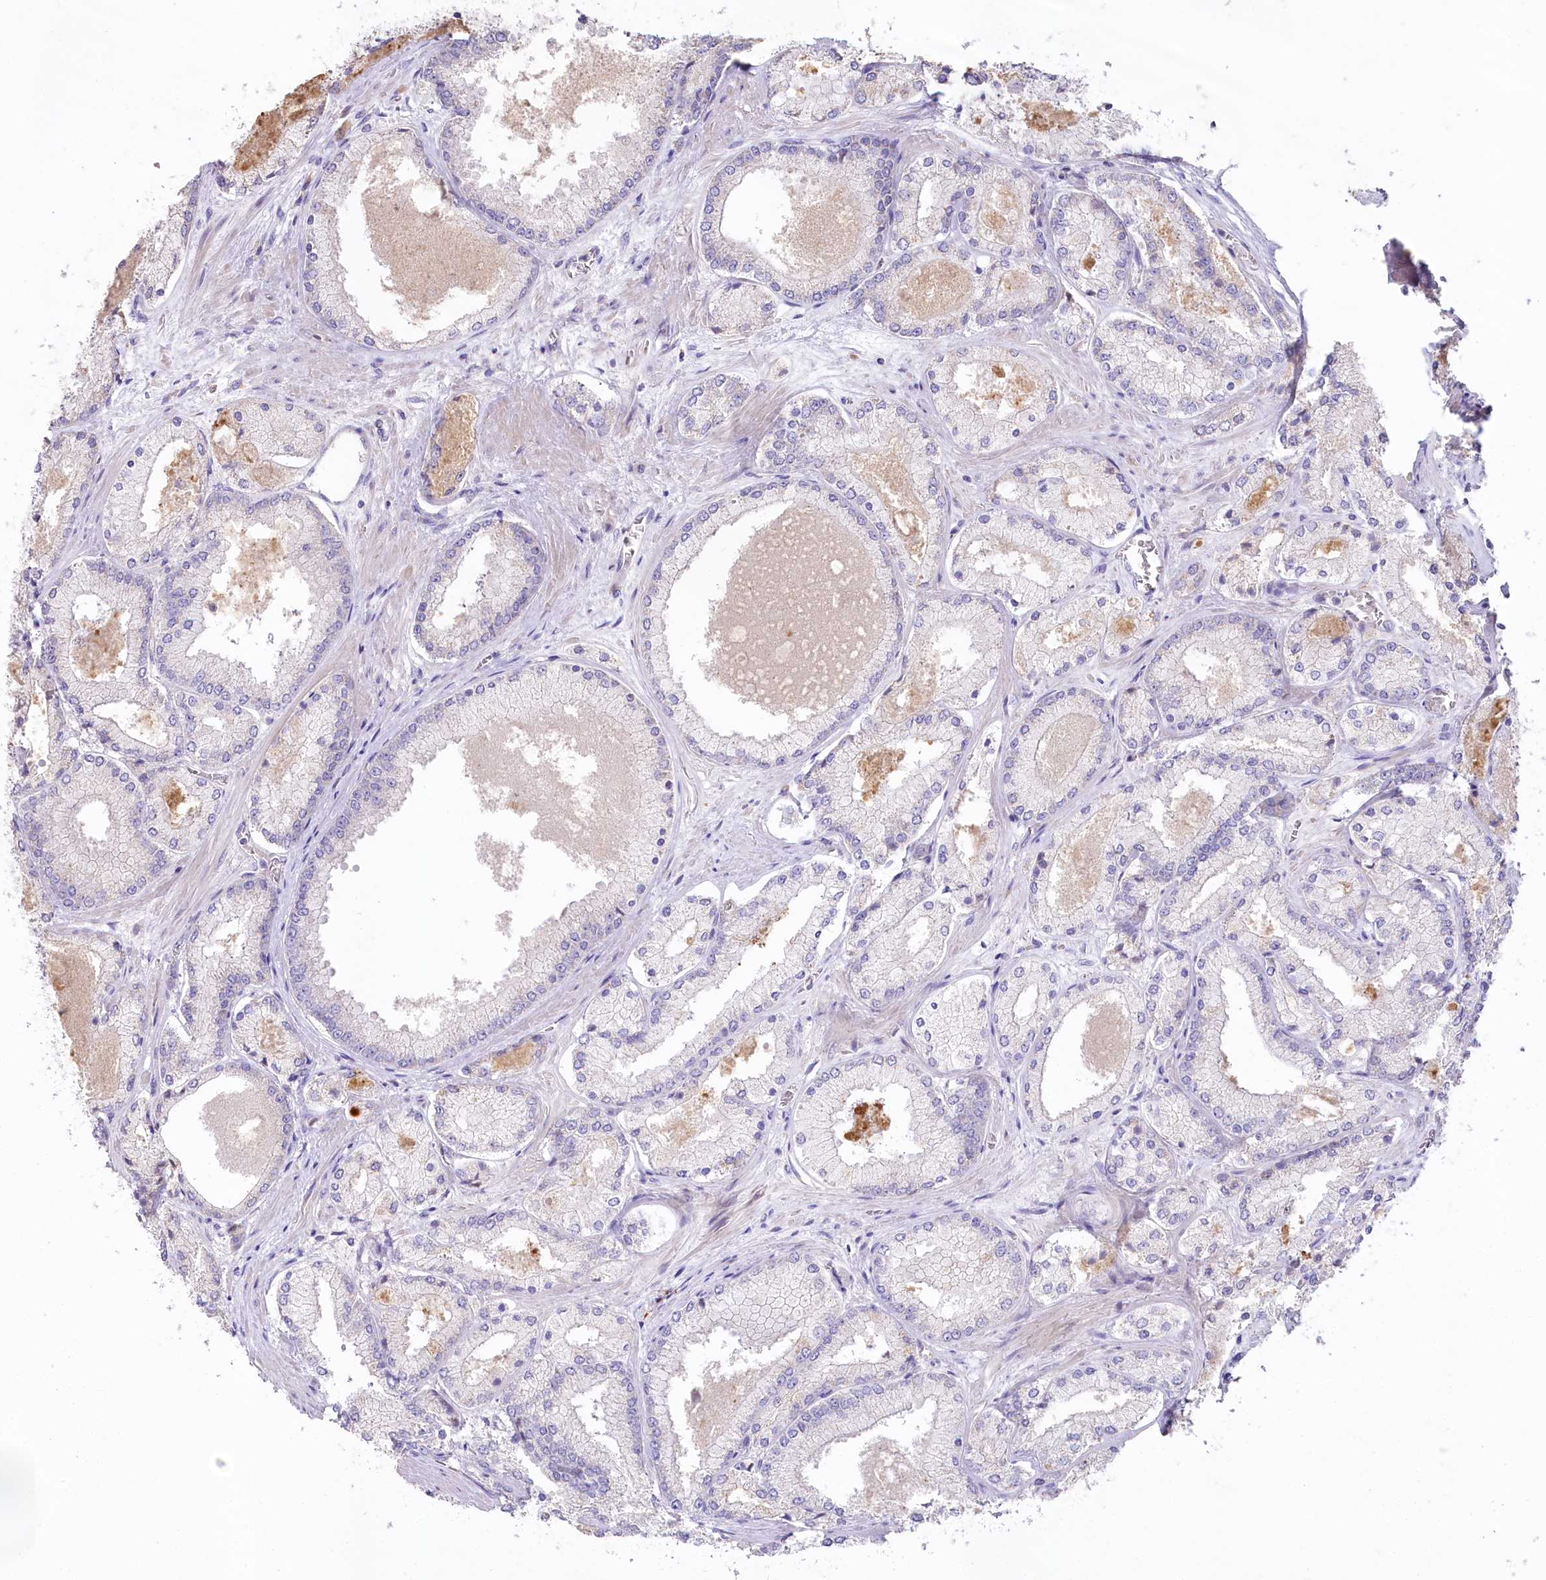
{"staining": {"intensity": "negative", "quantity": "none", "location": "none"}, "tissue": "prostate cancer", "cell_type": "Tumor cells", "image_type": "cancer", "snomed": [{"axis": "morphology", "description": "Adenocarcinoma, Low grade"}, {"axis": "topography", "description": "Prostate"}], "caption": "Immunohistochemistry (IHC) histopathology image of neoplastic tissue: human prostate low-grade adenocarcinoma stained with DAB demonstrates no significant protein positivity in tumor cells.", "gene": "SLC6A11", "patient": {"sex": "male", "age": 74}}